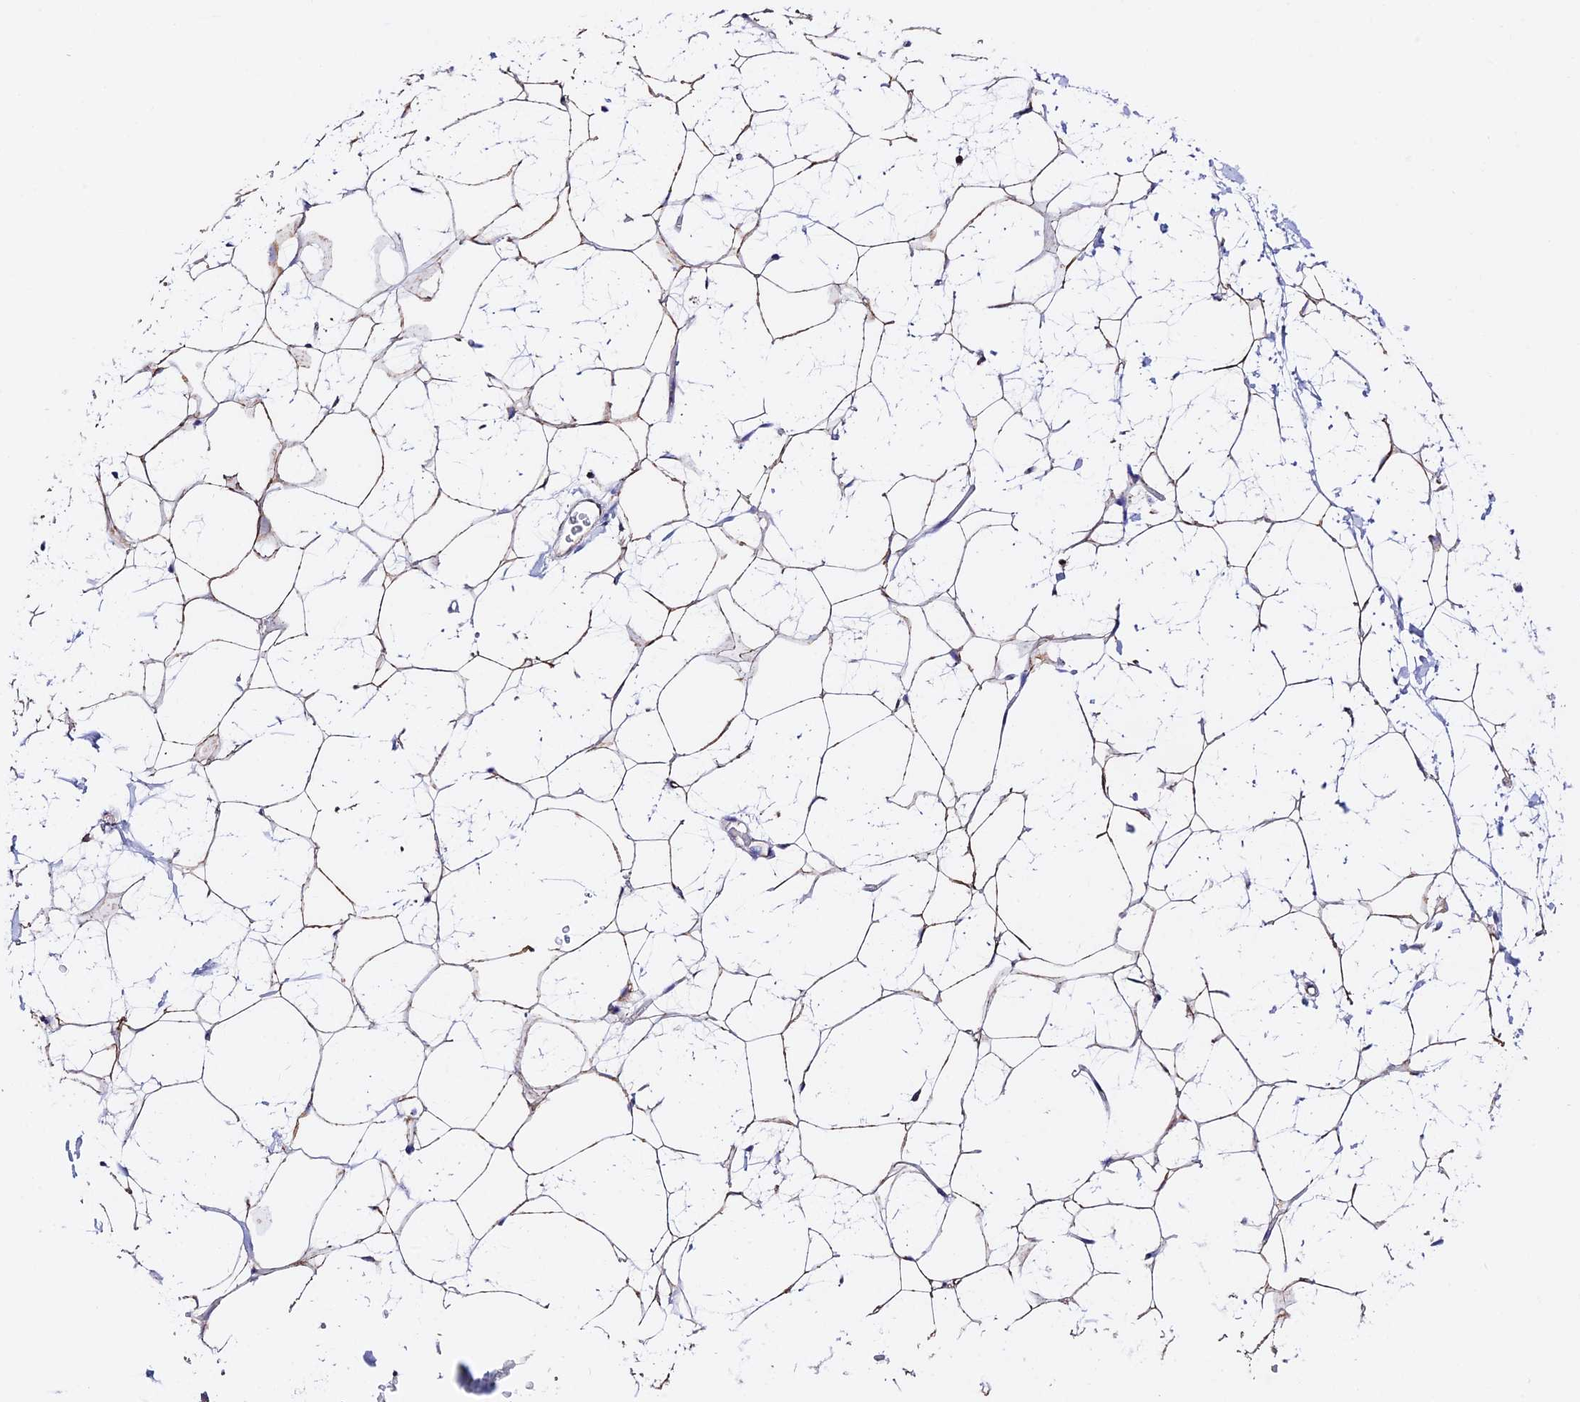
{"staining": {"intensity": "moderate", "quantity": ">75%", "location": "cytoplasmic/membranous"}, "tissue": "adipose tissue", "cell_type": "Adipocytes", "image_type": "normal", "snomed": [{"axis": "morphology", "description": "Normal tissue, NOS"}, {"axis": "topography", "description": "Breast"}], "caption": "Moderate cytoplasmic/membranous staining is identified in about >75% of adipocytes in benign adipose tissue.", "gene": "HSDL2", "patient": {"sex": "female", "age": 26}}